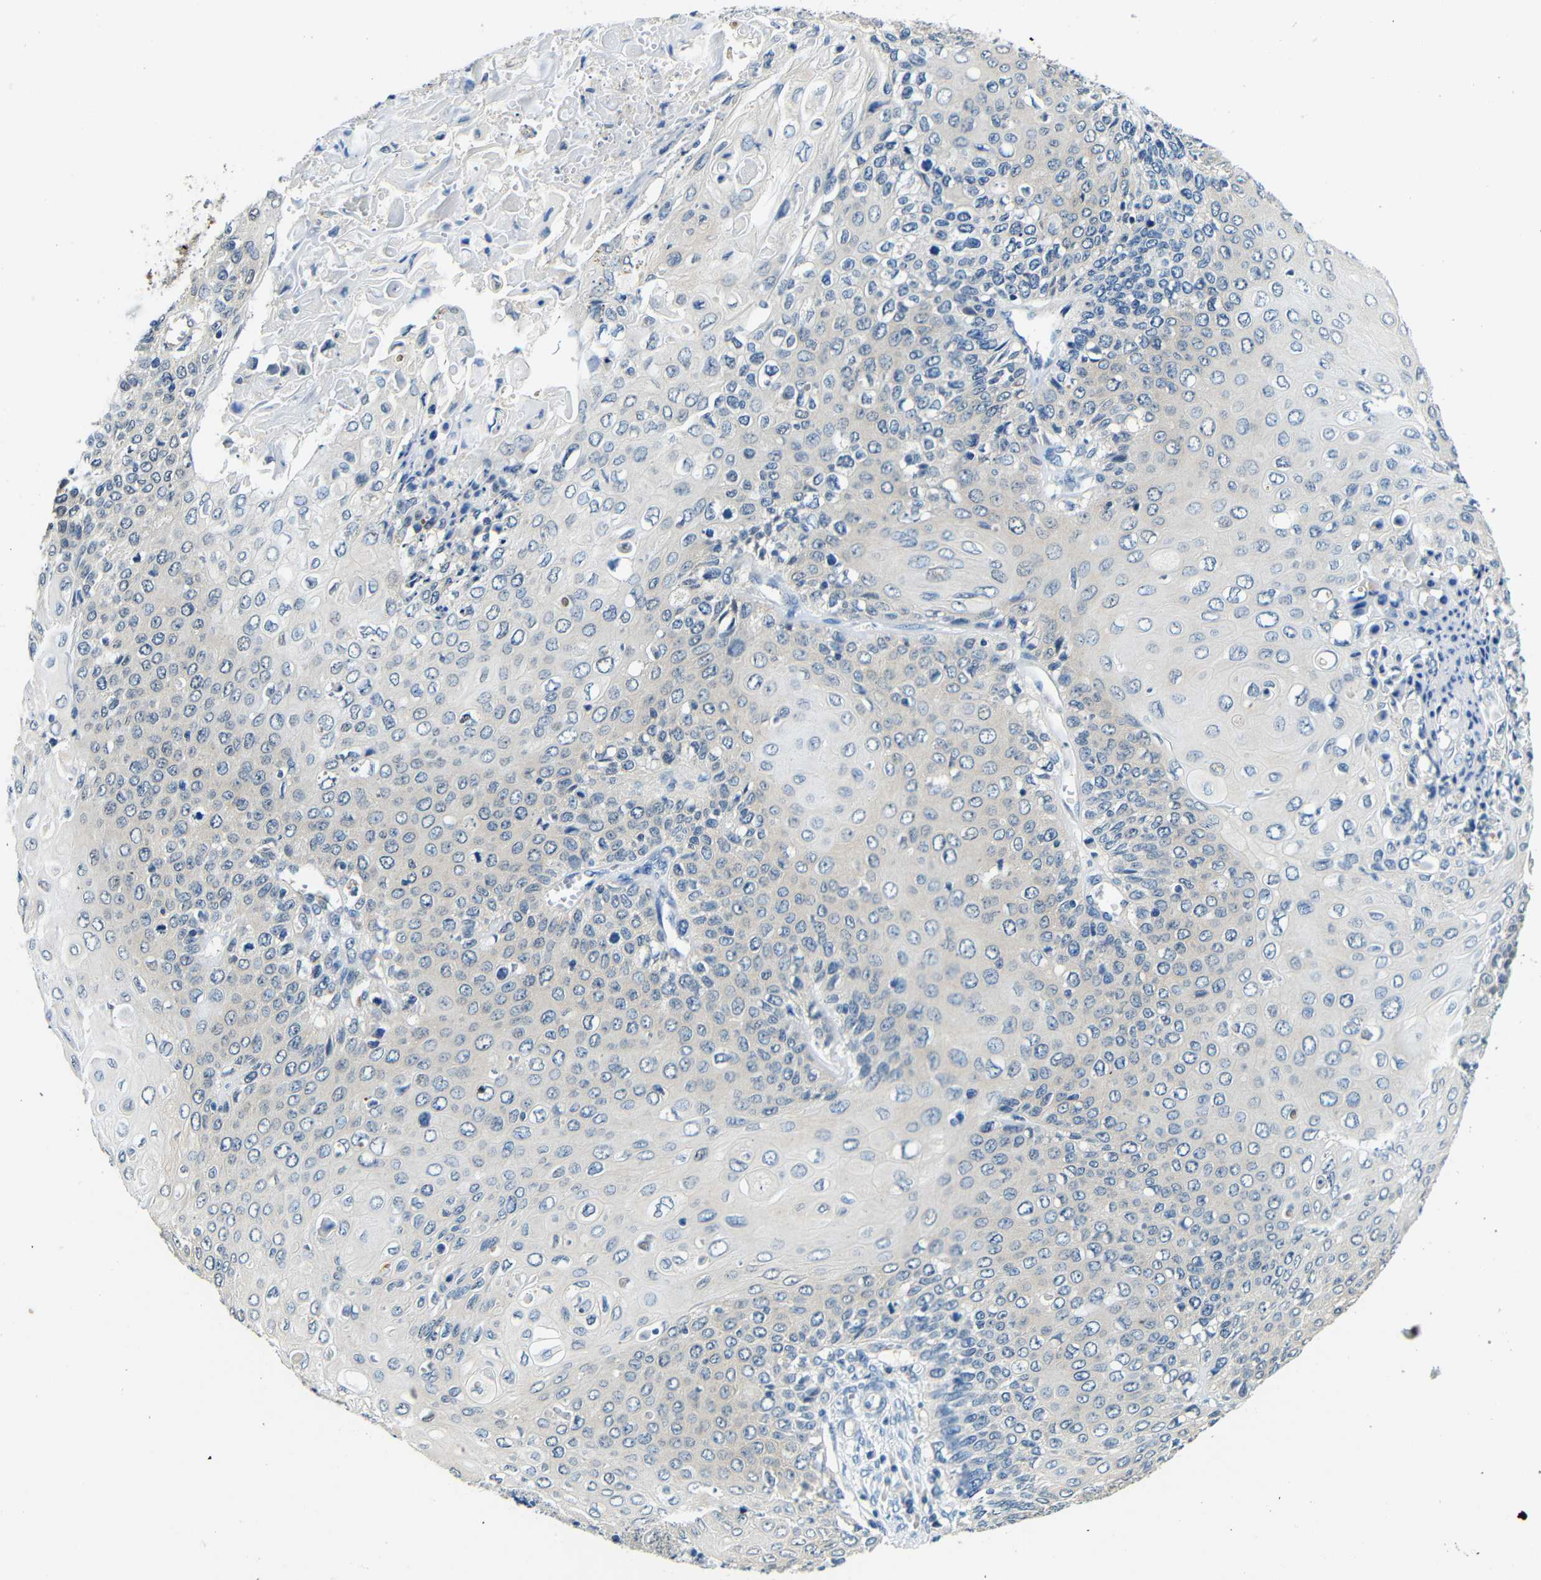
{"staining": {"intensity": "negative", "quantity": "none", "location": "none"}, "tissue": "cervical cancer", "cell_type": "Tumor cells", "image_type": "cancer", "snomed": [{"axis": "morphology", "description": "Squamous cell carcinoma, NOS"}, {"axis": "topography", "description": "Cervix"}], "caption": "This is an immunohistochemistry image of cervical squamous cell carcinoma. There is no staining in tumor cells.", "gene": "ADAP1", "patient": {"sex": "female", "age": 39}}